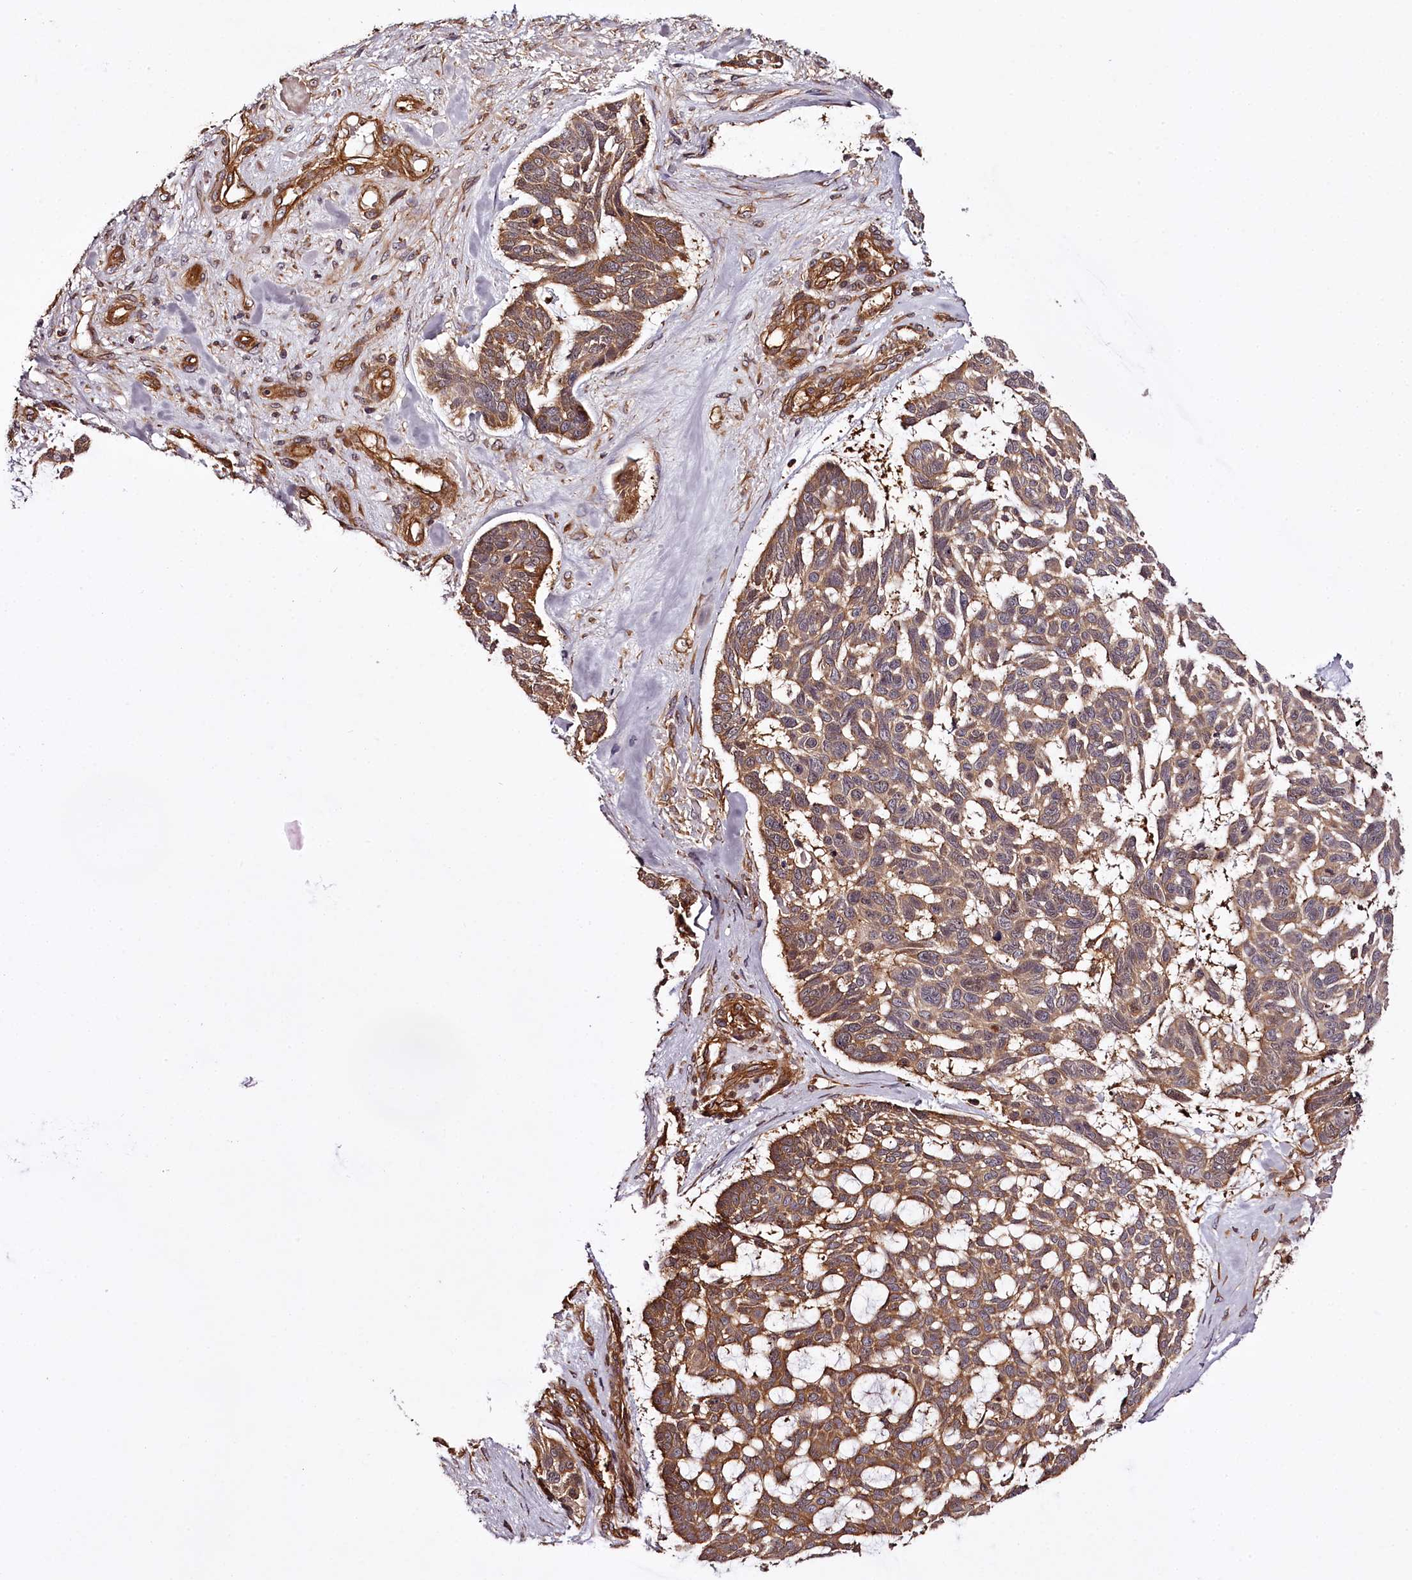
{"staining": {"intensity": "moderate", "quantity": ">75%", "location": "cytoplasmic/membranous"}, "tissue": "skin cancer", "cell_type": "Tumor cells", "image_type": "cancer", "snomed": [{"axis": "morphology", "description": "Basal cell carcinoma"}, {"axis": "topography", "description": "Skin"}], "caption": "This photomicrograph shows IHC staining of human basal cell carcinoma (skin), with medium moderate cytoplasmic/membranous staining in about >75% of tumor cells.", "gene": "TARS1", "patient": {"sex": "male", "age": 88}}